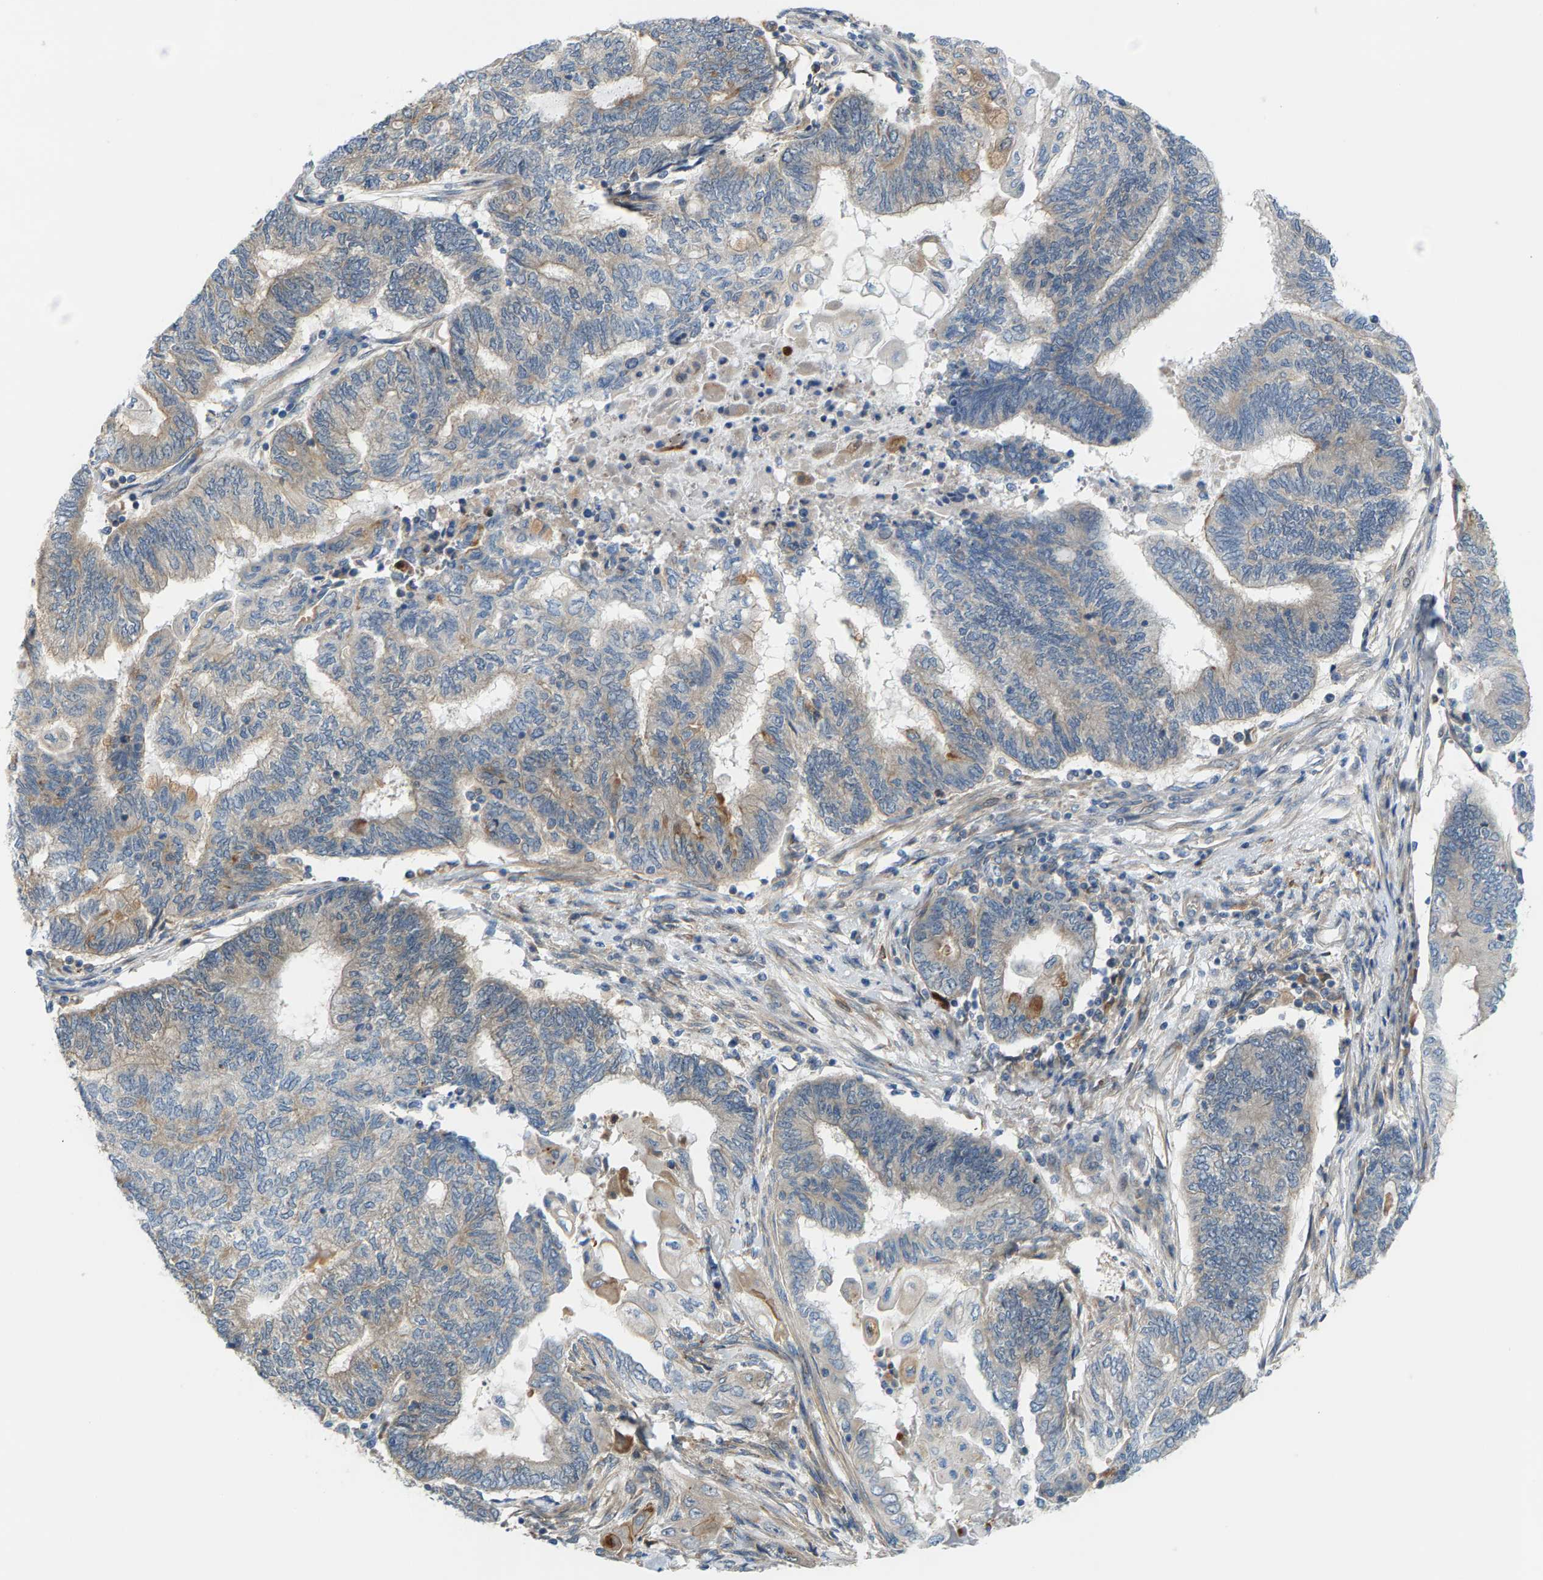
{"staining": {"intensity": "weak", "quantity": "25%-75%", "location": "cytoplasmic/membranous"}, "tissue": "endometrial cancer", "cell_type": "Tumor cells", "image_type": "cancer", "snomed": [{"axis": "morphology", "description": "Adenocarcinoma, NOS"}, {"axis": "topography", "description": "Uterus"}, {"axis": "topography", "description": "Endometrium"}], "caption": "Protein analysis of endometrial cancer tissue demonstrates weak cytoplasmic/membranous staining in about 25%-75% of tumor cells.", "gene": "PDCL", "patient": {"sex": "female", "age": 70}}